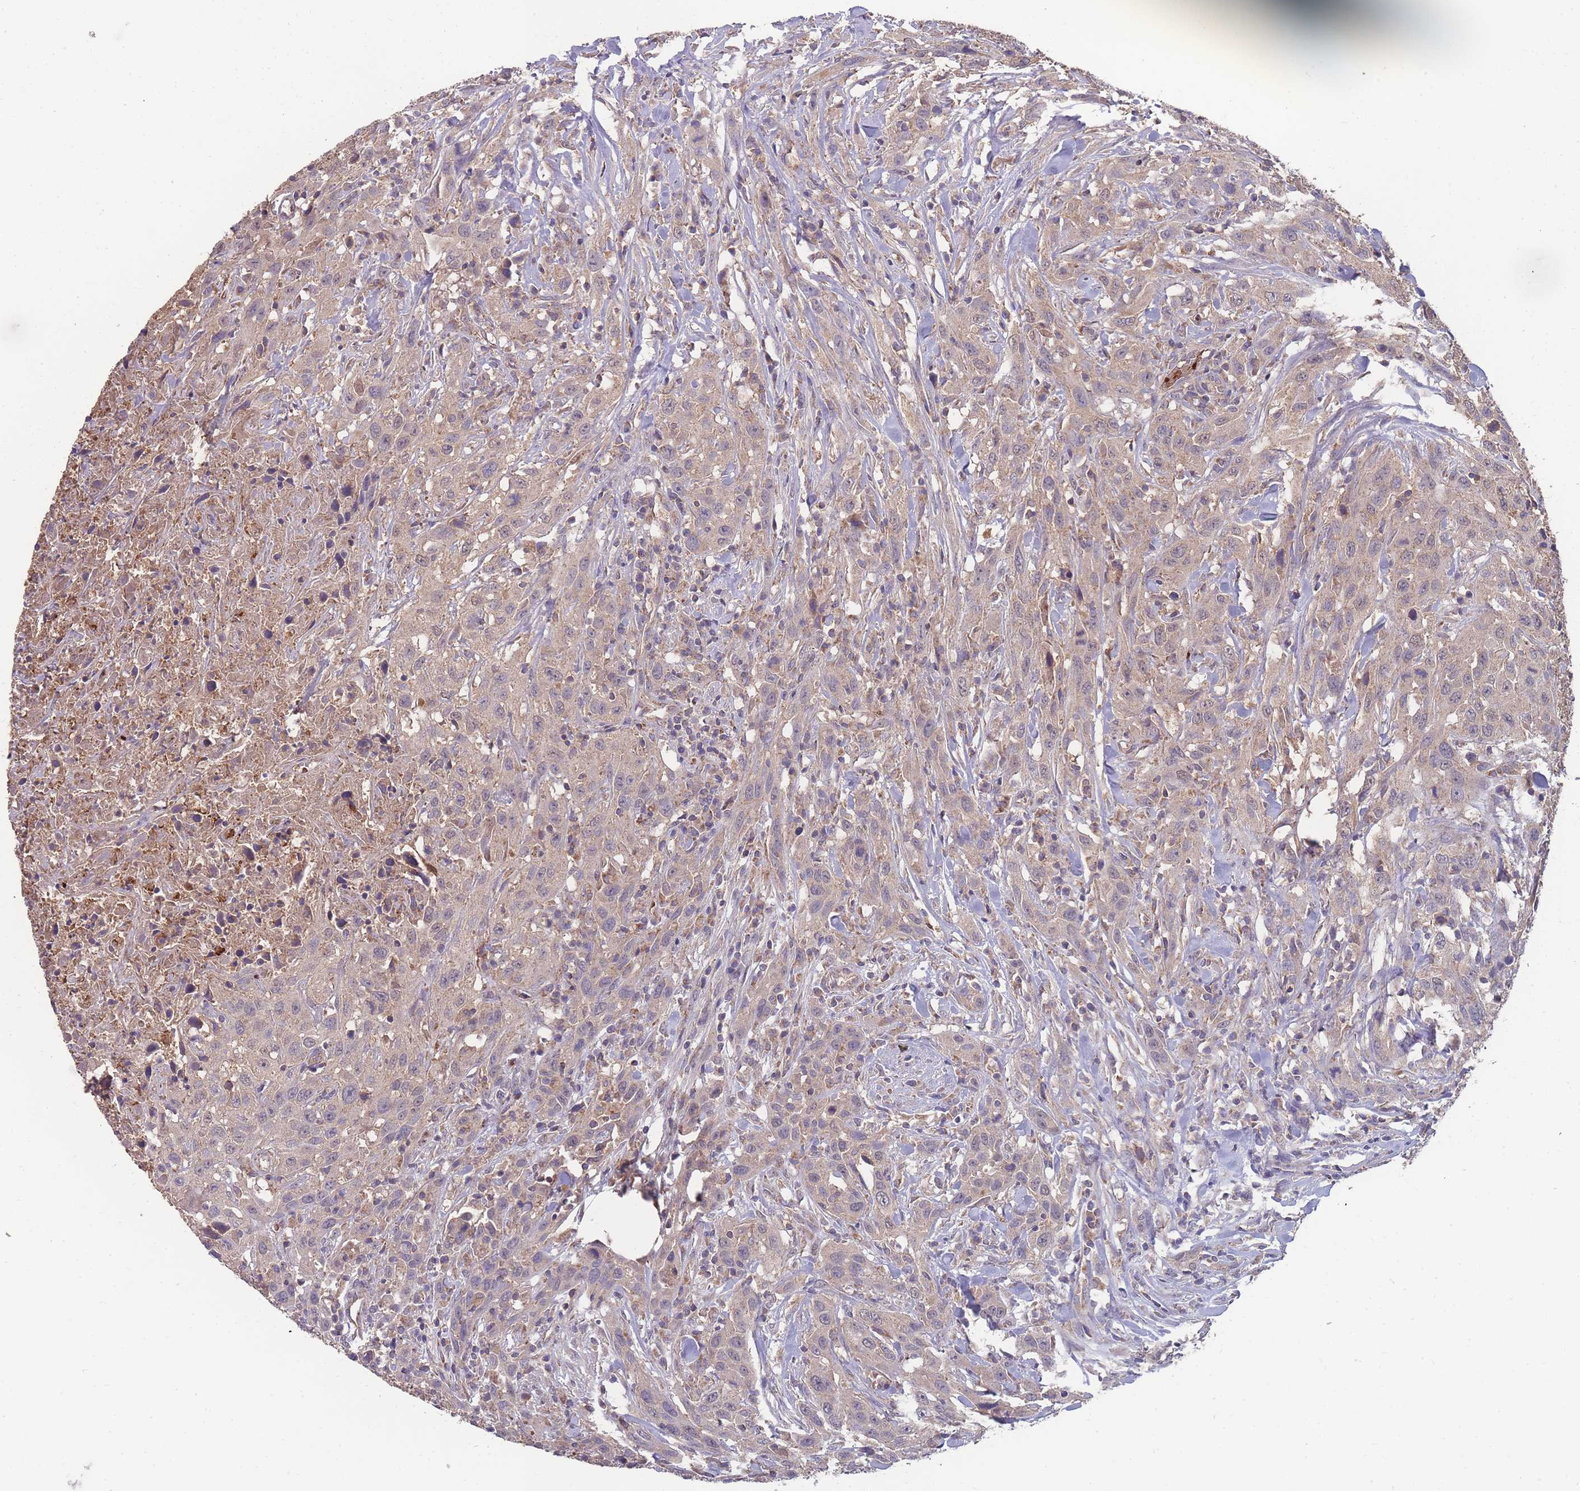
{"staining": {"intensity": "weak", "quantity": "25%-75%", "location": "cytoplasmic/membranous"}, "tissue": "urothelial cancer", "cell_type": "Tumor cells", "image_type": "cancer", "snomed": [{"axis": "morphology", "description": "Urothelial carcinoma, High grade"}, {"axis": "topography", "description": "Urinary bladder"}], "caption": "Weak cytoplasmic/membranous positivity for a protein is appreciated in approximately 25%-75% of tumor cells of urothelial cancer using immunohistochemistry (IHC).", "gene": "SLC35B4", "patient": {"sex": "male", "age": 61}}